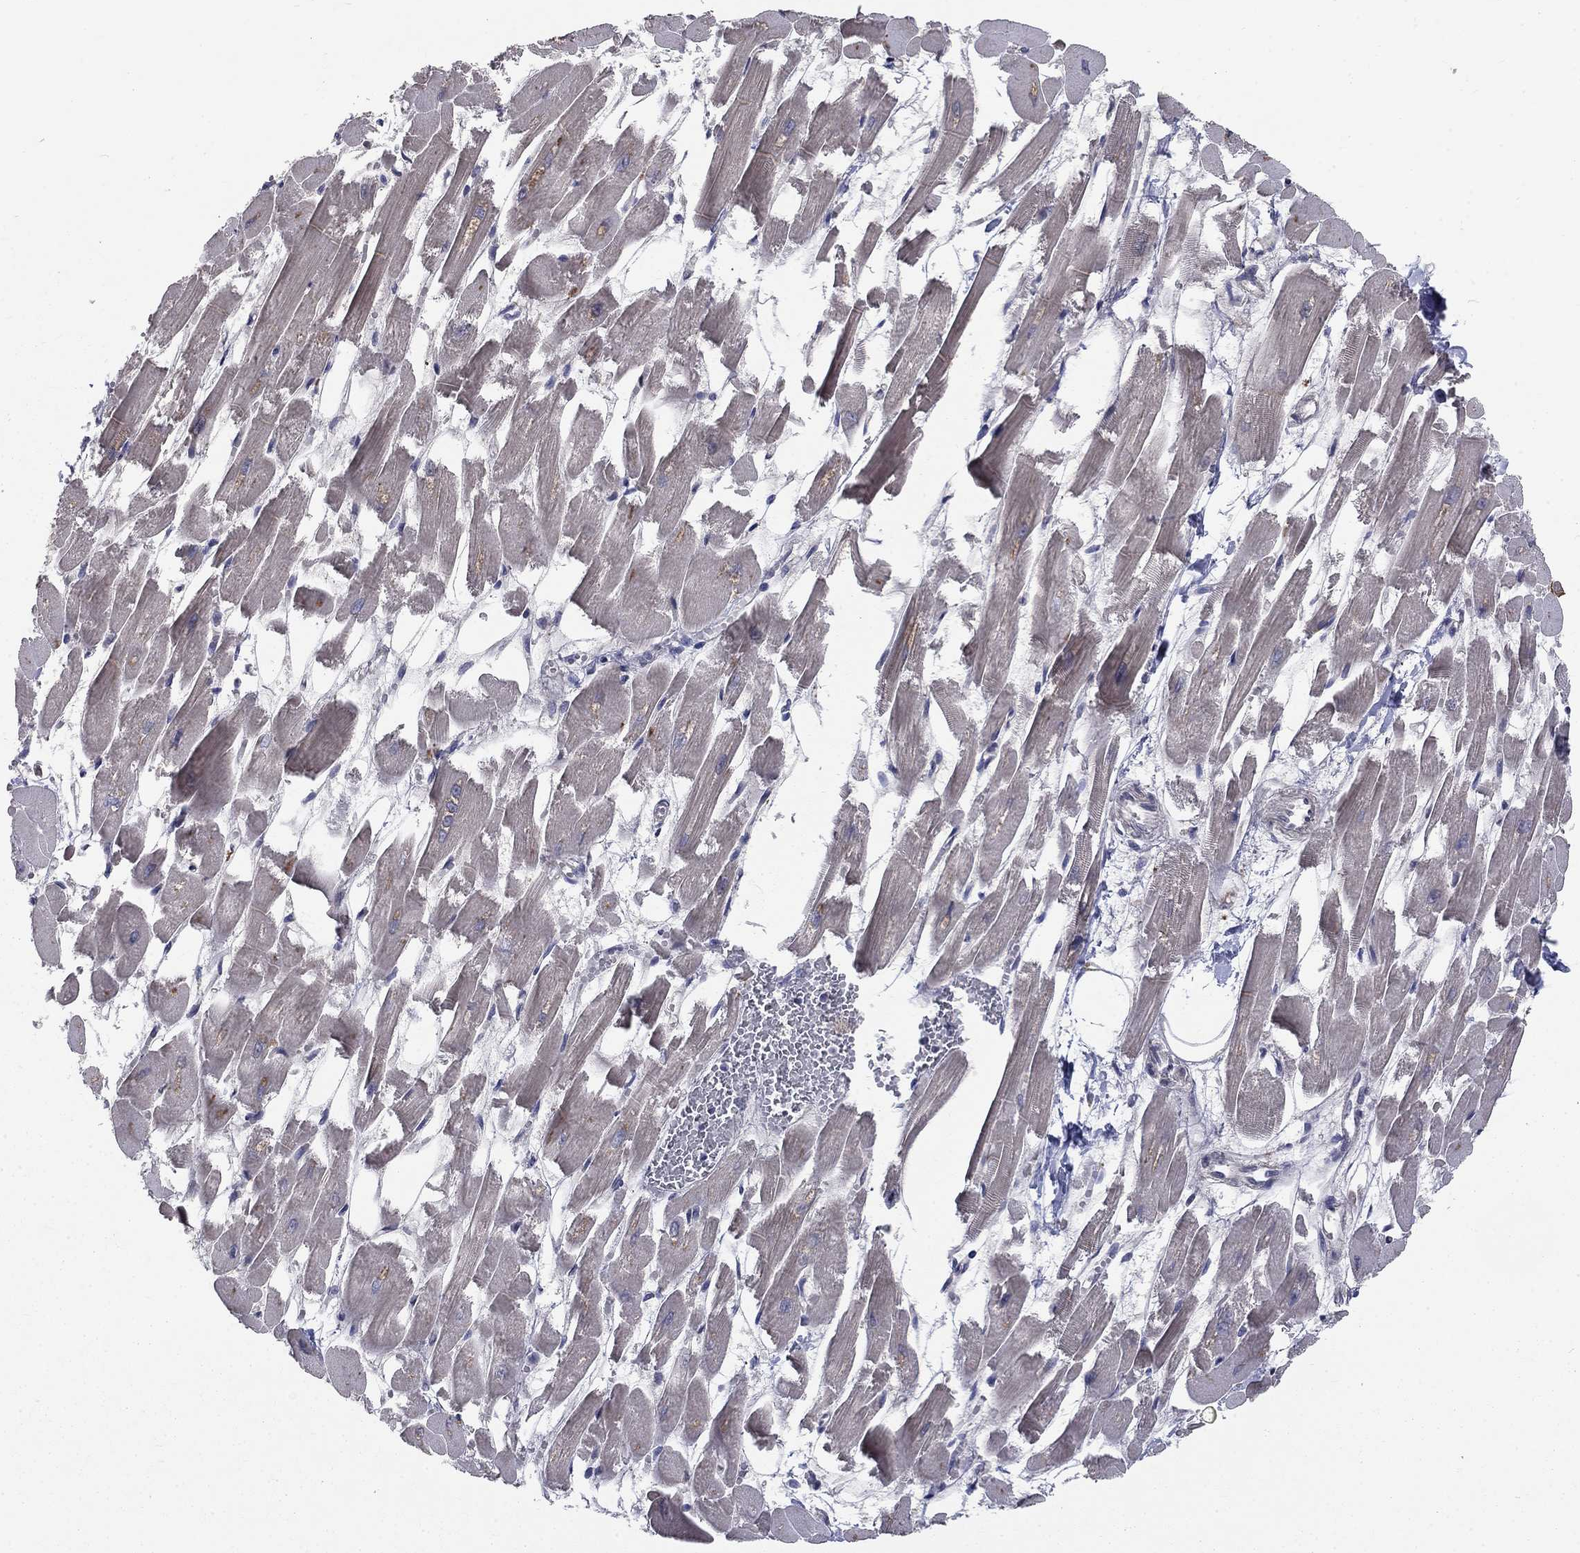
{"staining": {"intensity": "negative", "quantity": "none", "location": "none"}, "tissue": "heart muscle", "cell_type": "Cardiomyocytes", "image_type": "normal", "snomed": [{"axis": "morphology", "description": "Normal tissue, NOS"}, {"axis": "topography", "description": "Heart"}], "caption": "High magnification brightfield microscopy of normal heart muscle stained with DAB (brown) and counterstained with hematoxylin (blue): cardiomyocytes show no significant positivity. The staining is performed using DAB (3,3'-diaminobenzidine) brown chromogen with nuclei counter-stained in using hematoxylin.", "gene": "FAM3B", "patient": {"sex": "female", "age": 52}}